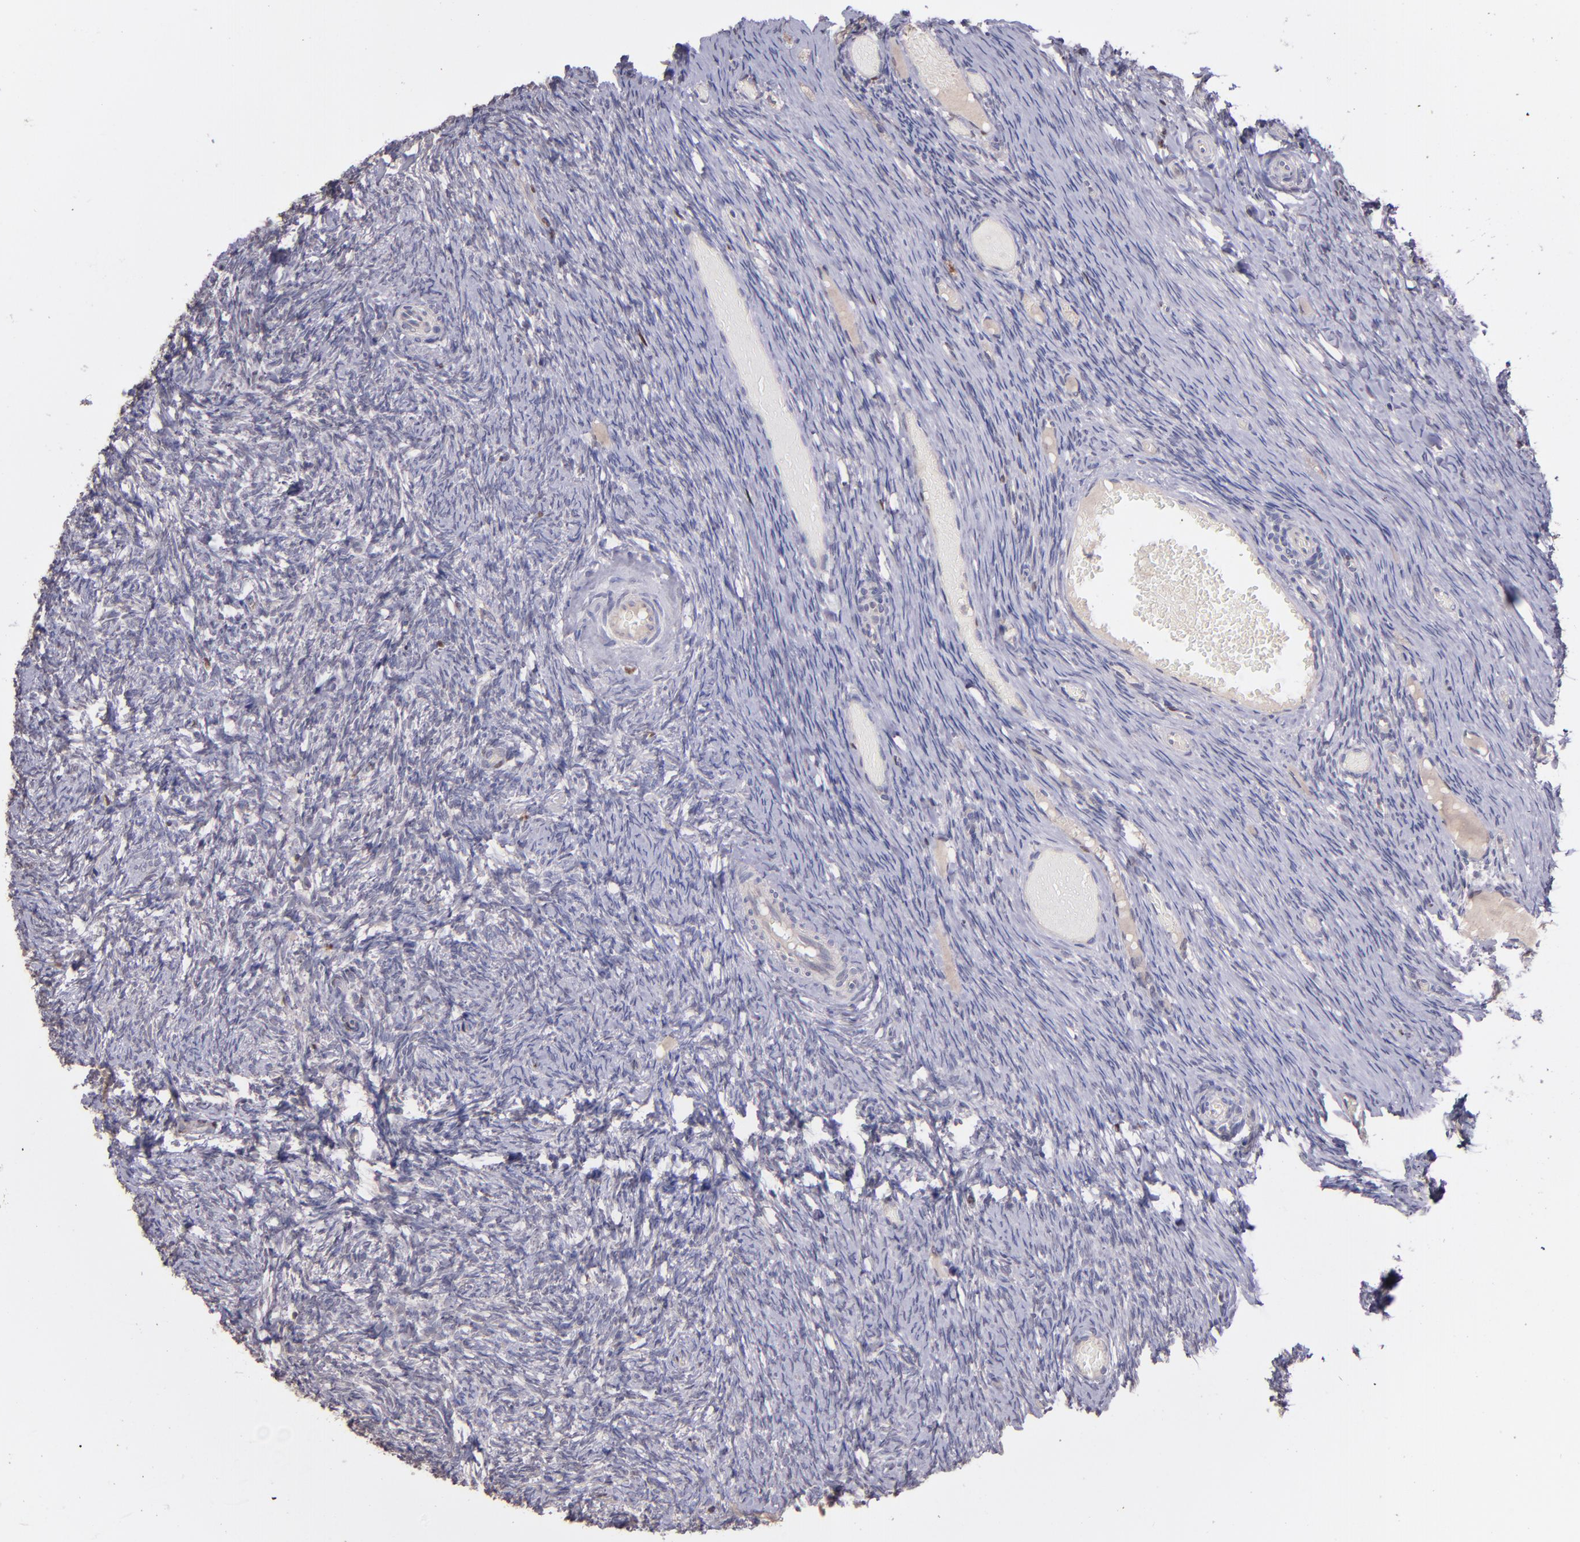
{"staining": {"intensity": "negative", "quantity": "none", "location": "none"}, "tissue": "ovary", "cell_type": "Follicle cells", "image_type": "normal", "snomed": [{"axis": "morphology", "description": "Normal tissue, NOS"}, {"axis": "topography", "description": "Ovary"}], "caption": "DAB (3,3'-diaminobenzidine) immunohistochemical staining of benign ovary demonstrates no significant positivity in follicle cells. Brightfield microscopy of immunohistochemistry (IHC) stained with DAB (3,3'-diaminobenzidine) (brown) and hematoxylin (blue), captured at high magnification.", "gene": "NUP62CL", "patient": {"sex": "female", "age": 60}}